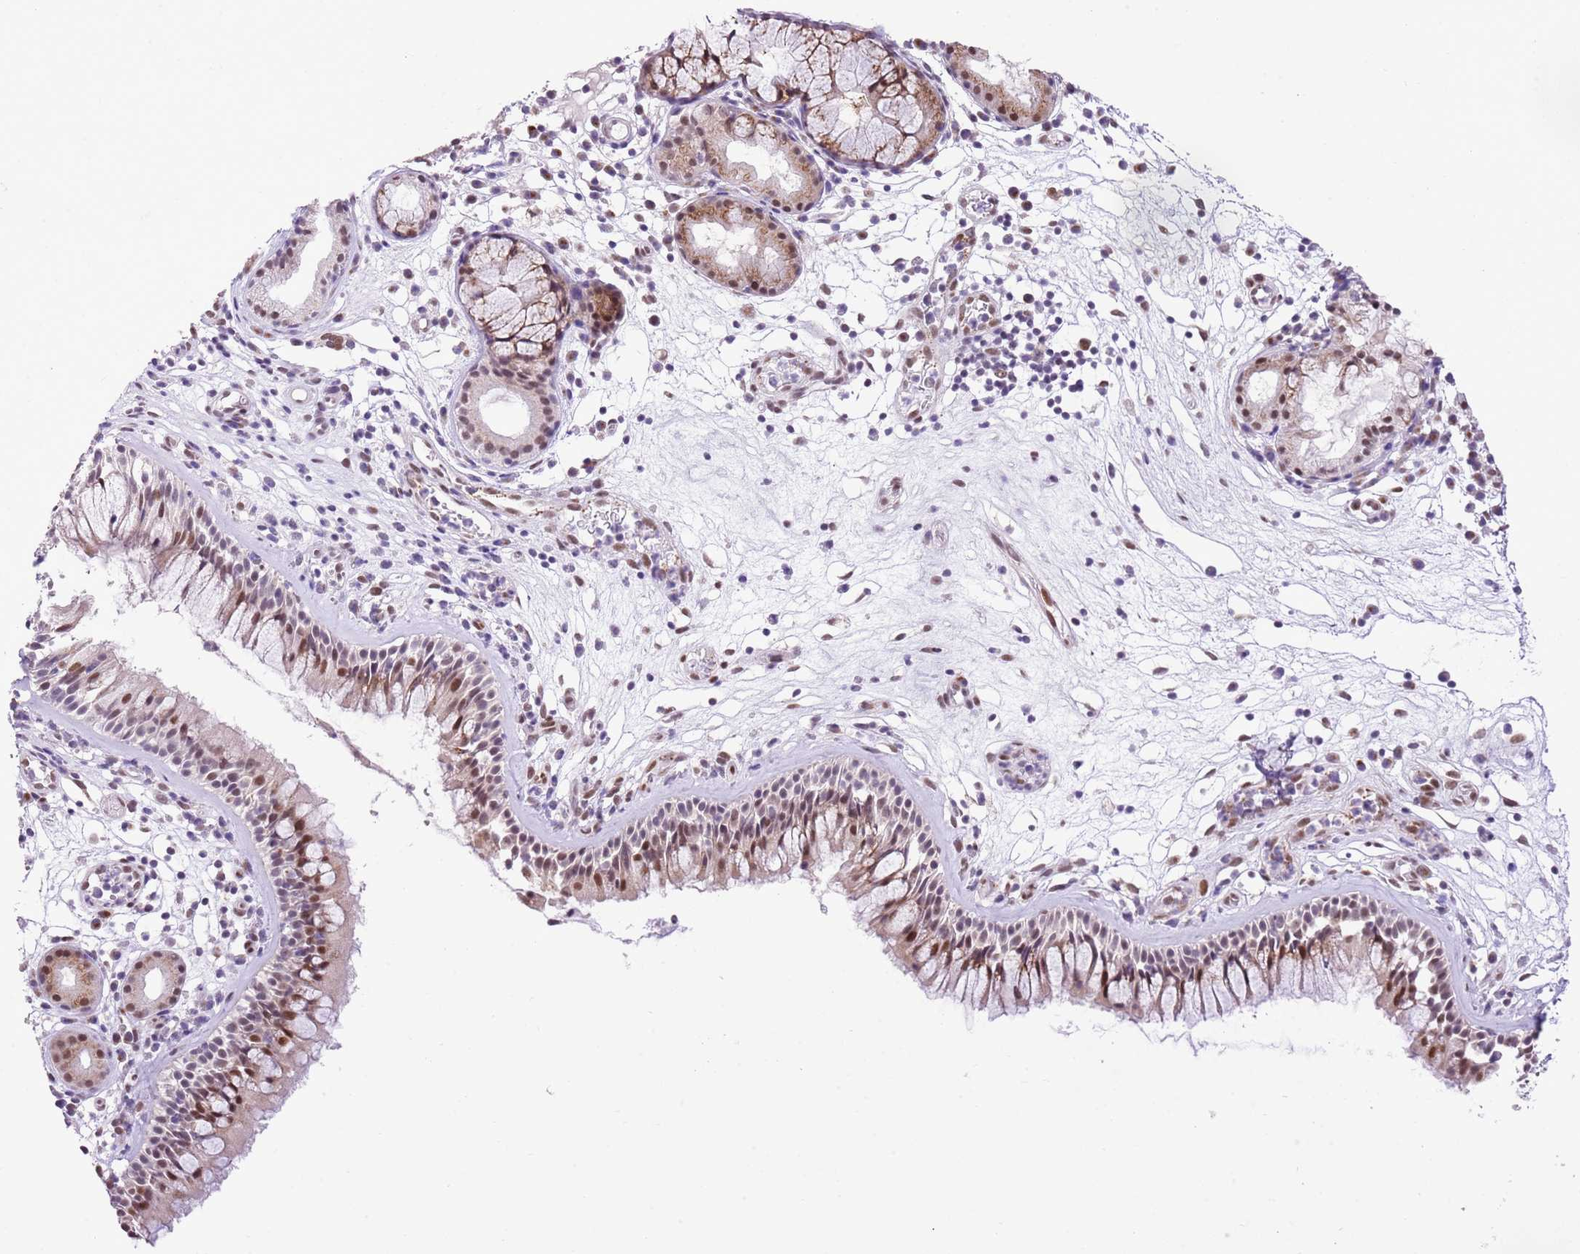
{"staining": {"intensity": "moderate", "quantity": "25%-75%", "location": "cytoplasmic/membranous,nuclear"}, "tissue": "nasopharynx", "cell_type": "Respiratory epithelial cells", "image_type": "normal", "snomed": [{"axis": "morphology", "description": "Normal tissue, NOS"}, {"axis": "morphology", "description": "Inflammation, NOS"}, {"axis": "morphology", "description": "Malignant melanoma, Metastatic site"}, {"axis": "topography", "description": "Nasopharynx"}], "caption": "DAB immunohistochemical staining of benign nasopharynx exhibits moderate cytoplasmic/membranous,nuclear protein positivity in about 25%-75% of respiratory epithelial cells.", "gene": "NACC2", "patient": {"sex": "male", "age": 70}}